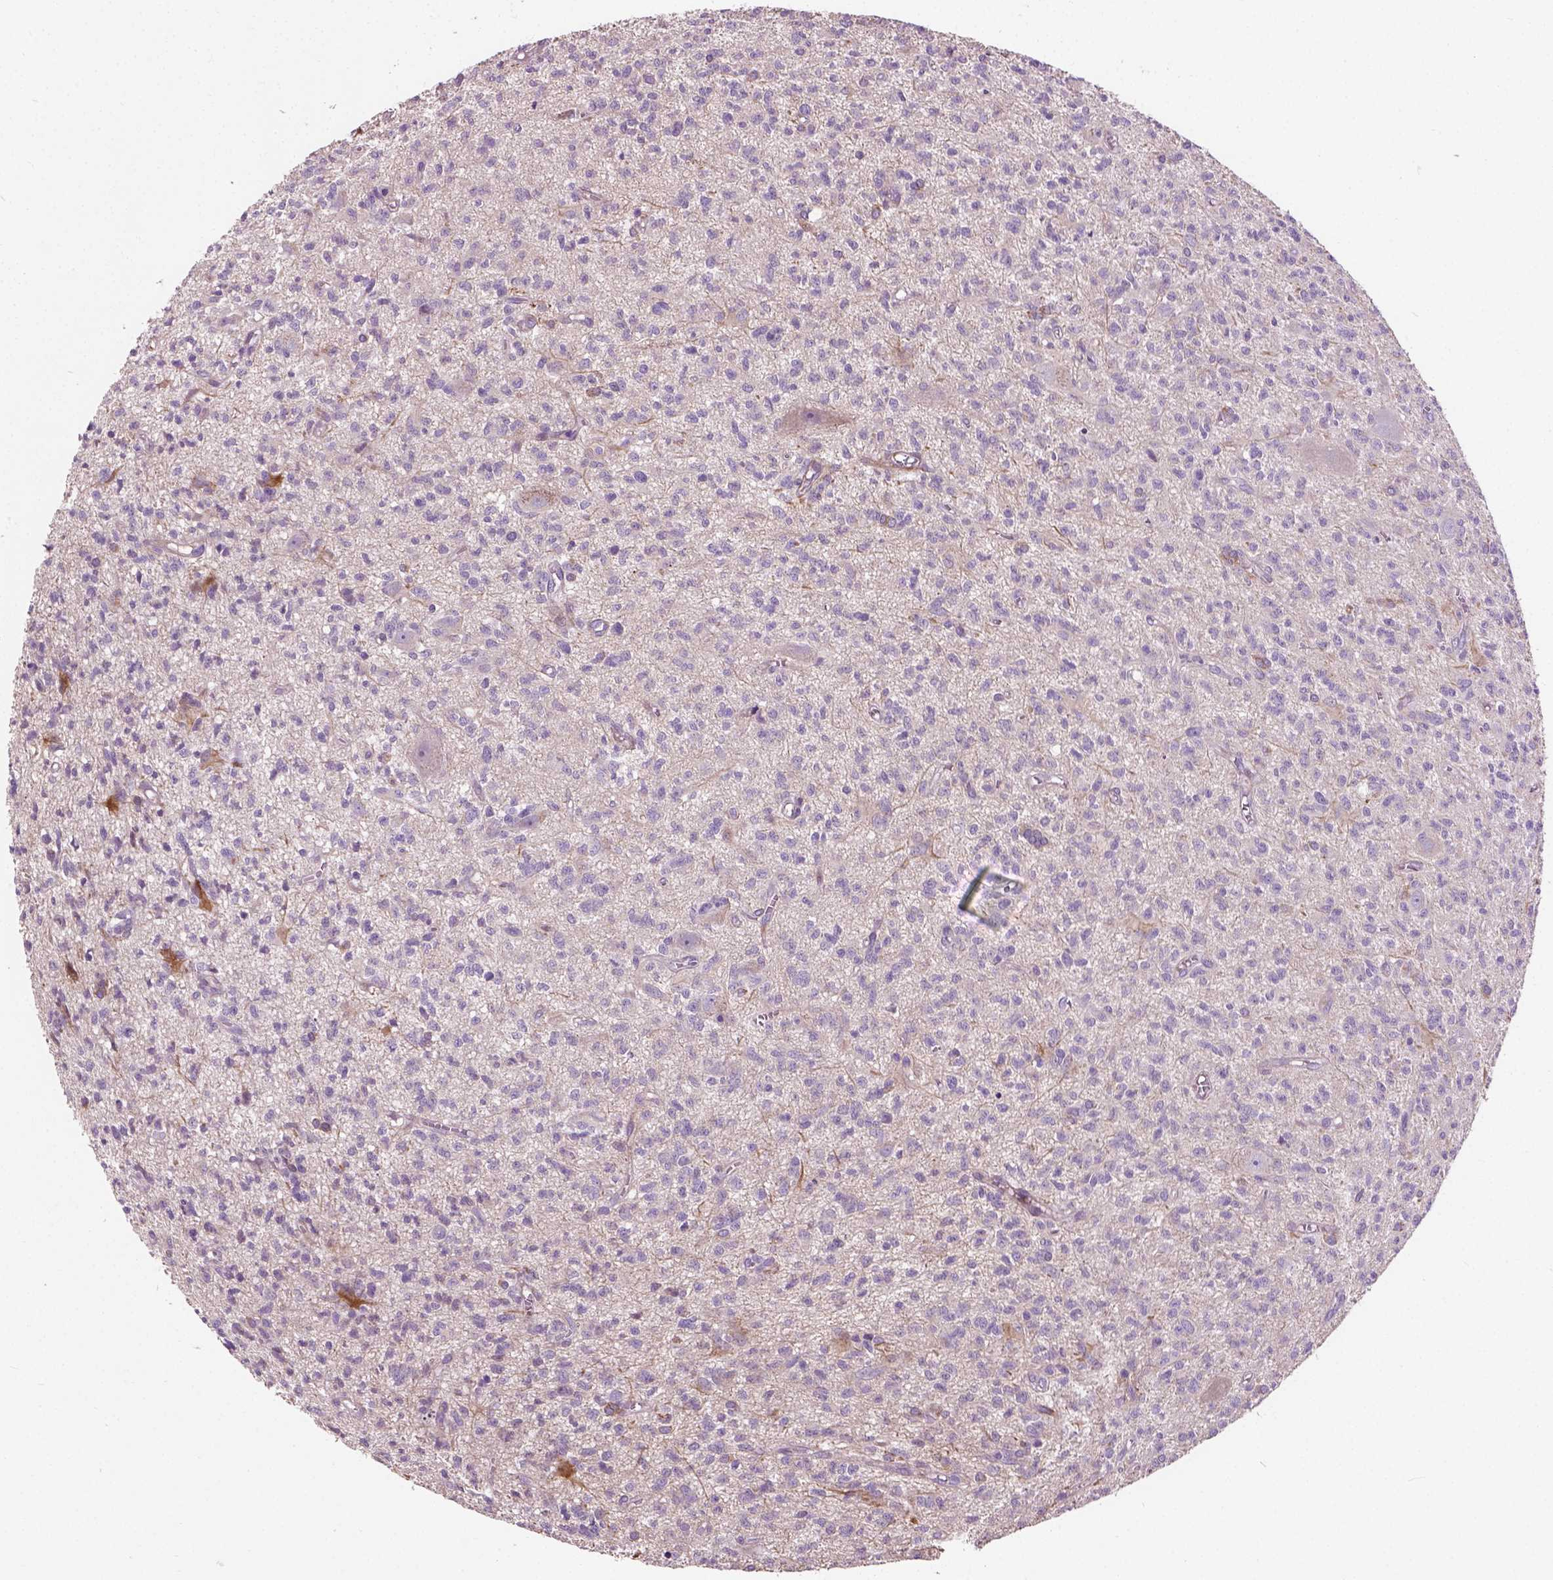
{"staining": {"intensity": "negative", "quantity": "none", "location": "none"}, "tissue": "glioma", "cell_type": "Tumor cells", "image_type": "cancer", "snomed": [{"axis": "morphology", "description": "Glioma, malignant, Low grade"}, {"axis": "topography", "description": "Brain"}], "caption": "The image shows no staining of tumor cells in malignant glioma (low-grade).", "gene": "PKP3", "patient": {"sex": "male", "age": 64}}